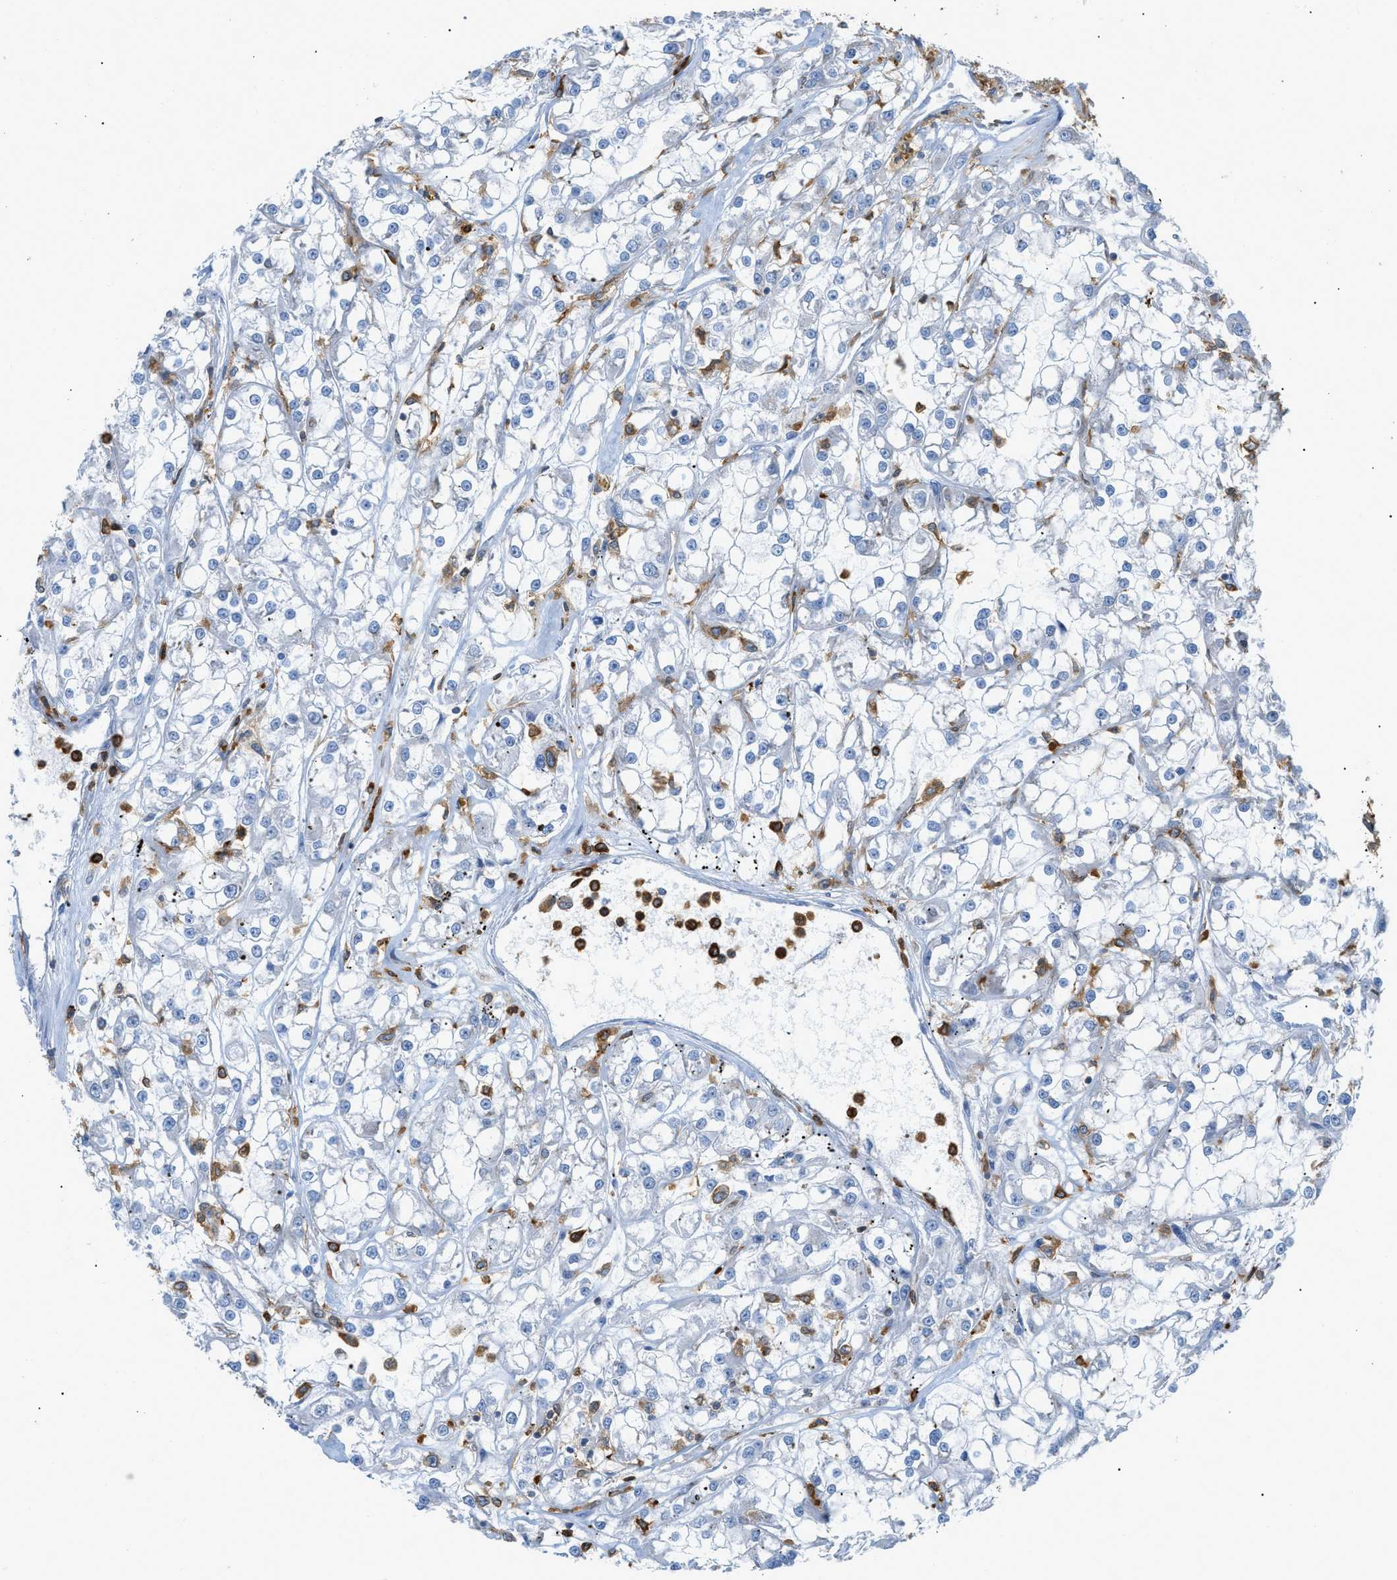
{"staining": {"intensity": "moderate", "quantity": "<25%", "location": "cytoplasmic/membranous"}, "tissue": "renal cancer", "cell_type": "Tumor cells", "image_type": "cancer", "snomed": [{"axis": "morphology", "description": "Adenocarcinoma, NOS"}, {"axis": "topography", "description": "Kidney"}], "caption": "Protein expression analysis of renal adenocarcinoma shows moderate cytoplasmic/membranous staining in about <25% of tumor cells. Immunohistochemistry stains the protein in brown and the nuclei are stained blue.", "gene": "GPAT4", "patient": {"sex": "female", "age": 52}}